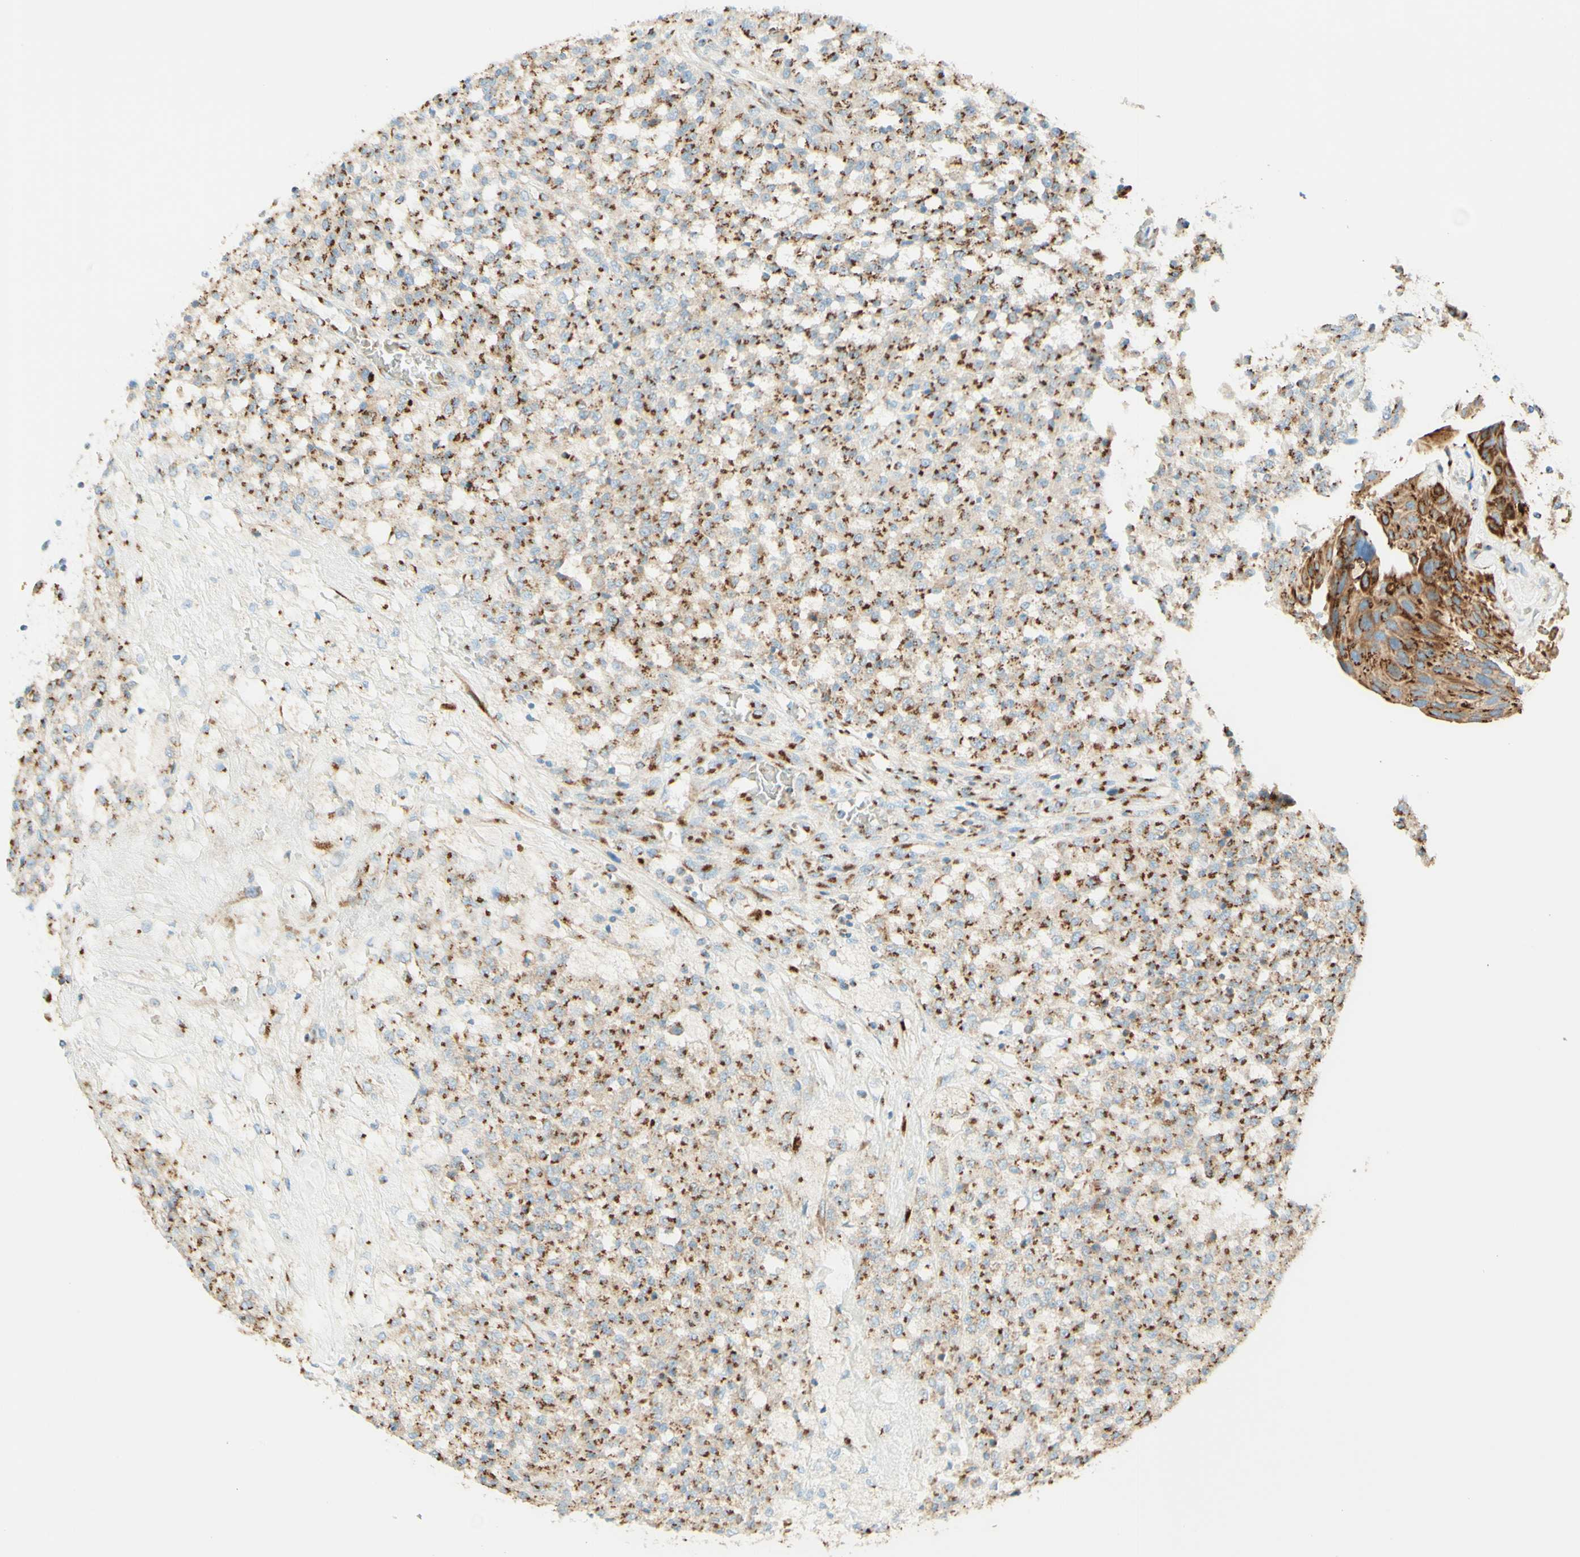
{"staining": {"intensity": "strong", "quantity": ">75%", "location": "cytoplasmic/membranous"}, "tissue": "testis cancer", "cell_type": "Tumor cells", "image_type": "cancer", "snomed": [{"axis": "morphology", "description": "Seminoma, NOS"}, {"axis": "topography", "description": "Testis"}], "caption": "This is an image of immunohistochemistry (IHC) staining of testis cancer (seminoma), which shows strong expression in the cytoplasmic/membranous of tumor cells.", "gene": "GOLGB1", "patient": {"sex": "male", "age": 59}}